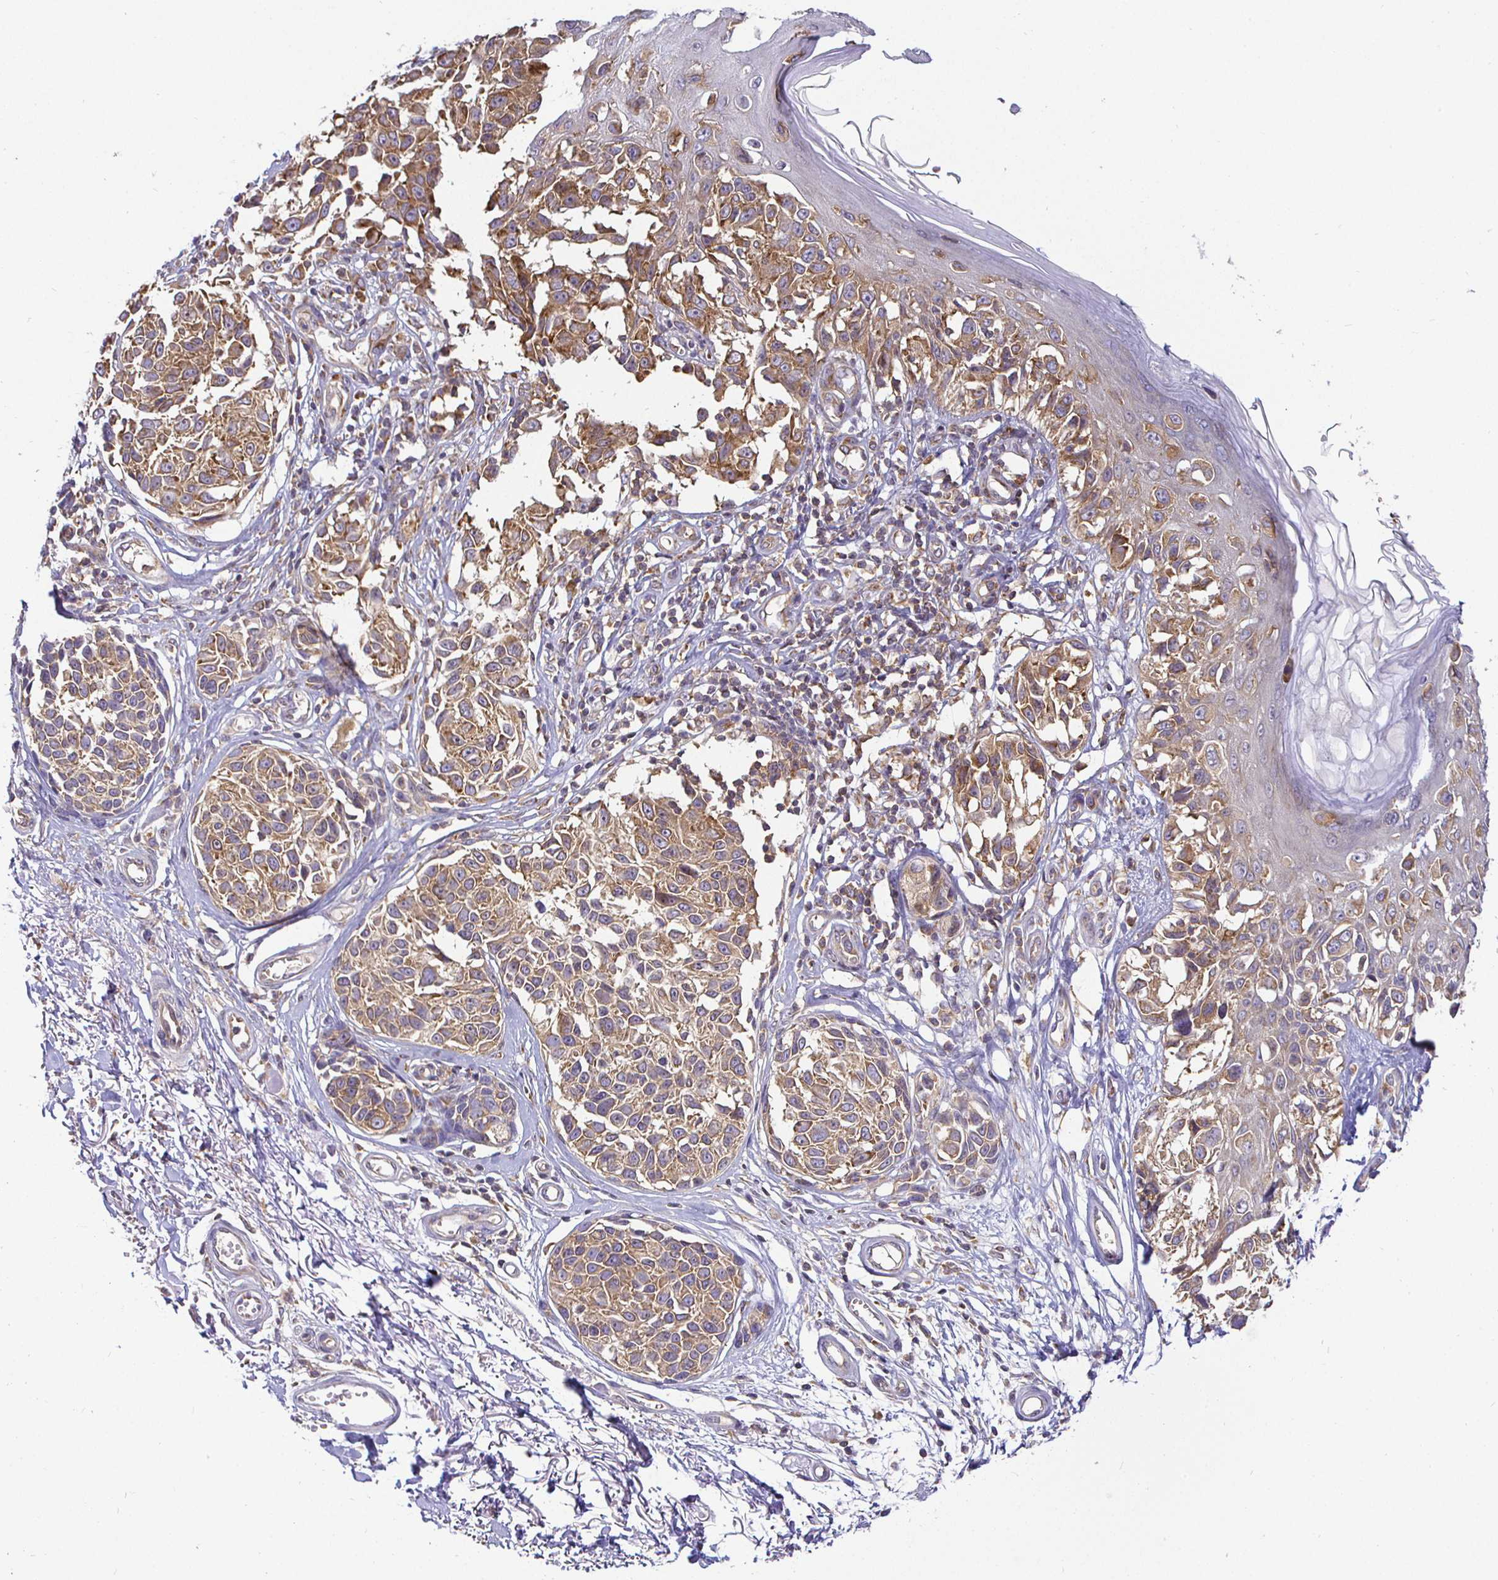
{"staining": {"intensity": "moderate", "quantity": ">75%", "location": "cytoplasmic/membranous"}, "tissue": "melanoma", "cell_type": "Tumor cells", "image_type": "cancer", "snomed": [{"axis": "morphology", "description": "Malignant melanoma, NOS"}, {"axis": "topography", "description": "Skin"}], "caption": "Immunohistochemical staining of human malignant melanoma shows medium levels of moderate cytoplasmic/membranous protein expression in approximately >75% of tumor cells. The staining is performed using DAB (3,3'-diaminobenzidine) brown chromogen to label protein expression. The nuclei are counter-stained blue using hematoxylin.", "gene": "IRAK1", "patient": {"sex": "male", "age": 73}}